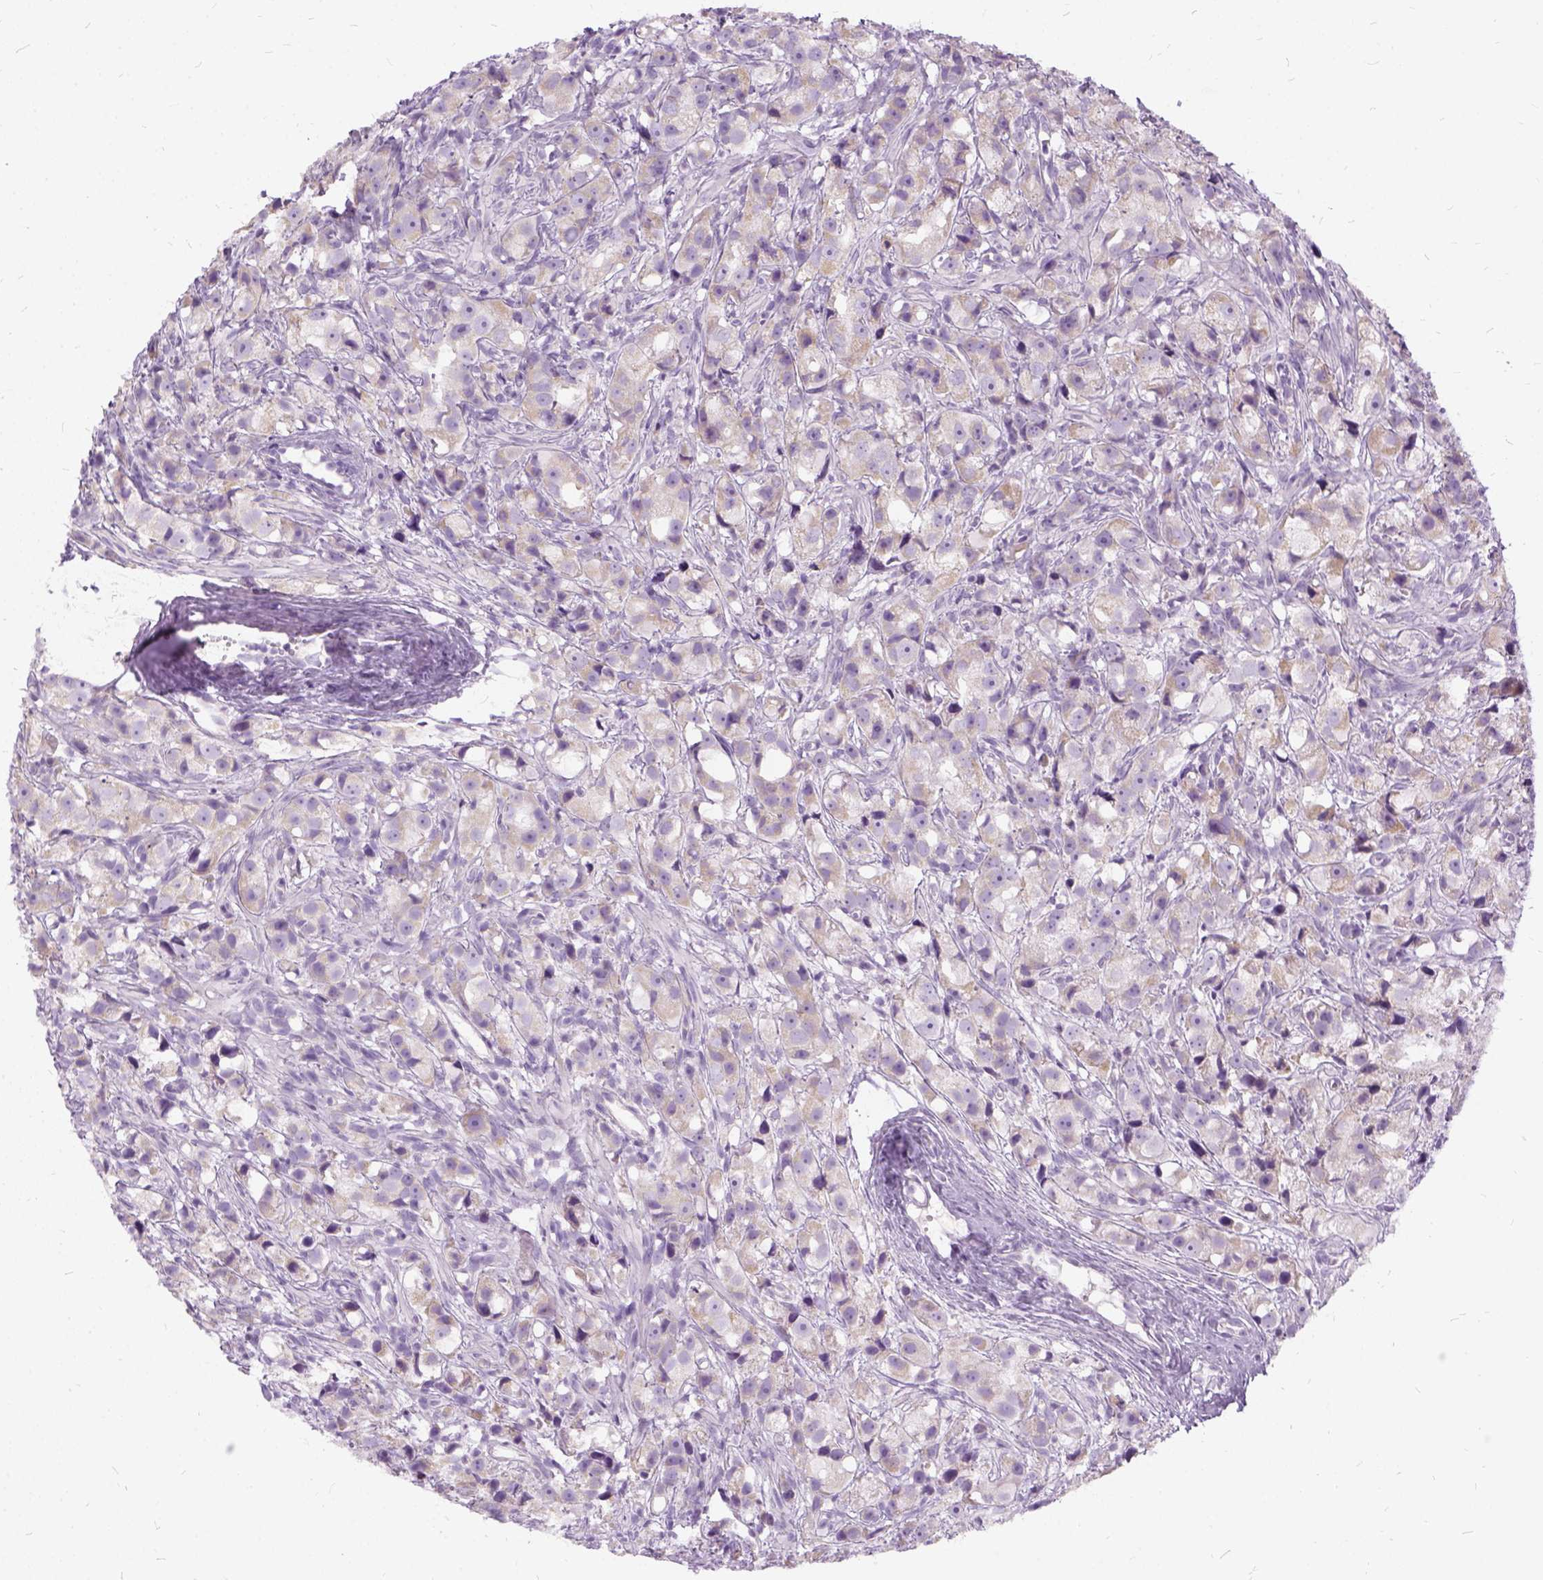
{"staining": {"intensity": "negative", "quantity": "none", "location": "none"}, "tissue": "prostate cancer", "cell_type": "Tumor cells", "image_type": "cancer", "snomed": [{"axis": "morphology", "description": "Adenocarcinoma, High grade"}, {"axis": "topography", "description": "Prostate"}], "caption": "Tumor cells are negative for protein expression in human prostate high-grade adenocarcinoma.", "gene": "FDX1", "patient": {"sex": "male", "age": 75}}